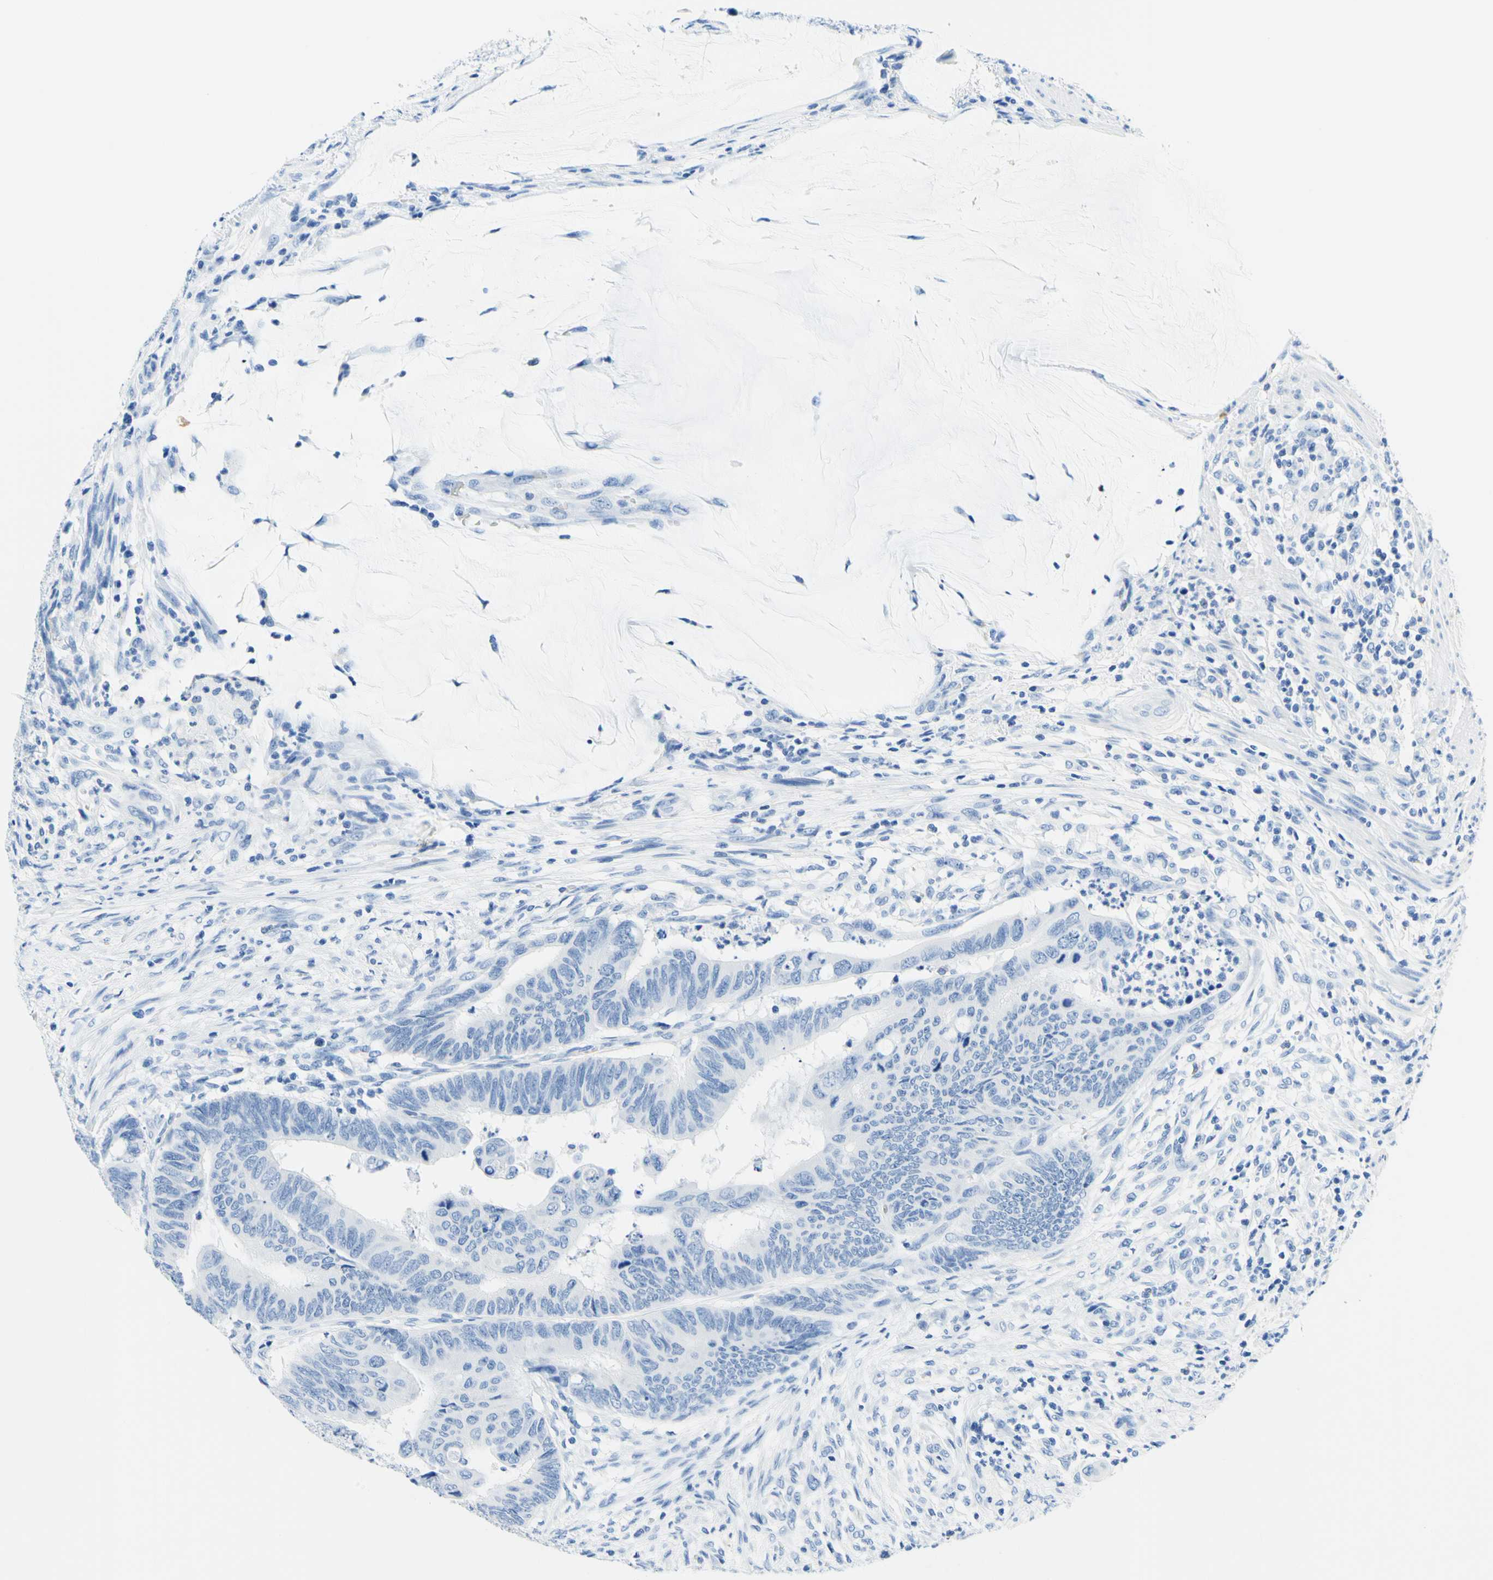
{"staining": {"intensity": "negative", "quantity": "none", "location": "none"}, "tissue": "colorectal cancer", "cell_type": "Tumor cells", "image_type": "cancer", "snomed": [{"axis": "morphology", "description": "Normal tissue, NOS"}, {"axis": "morphology", "description": "Adenocarcinoma, NOS"}, {"axis": "topography", "description": "Rectum"}, {"axis": "topography", "description": "Peripheral nerve tissue"}], "caption": "Tumor cells are negative for brown protein staining in colorectal cancer (adenocarcinoma). (Brightfield microscopy of DAB IHC at high magnification).", "gene": "MYH2", "patient": {"sex": "male", "age": 92}}